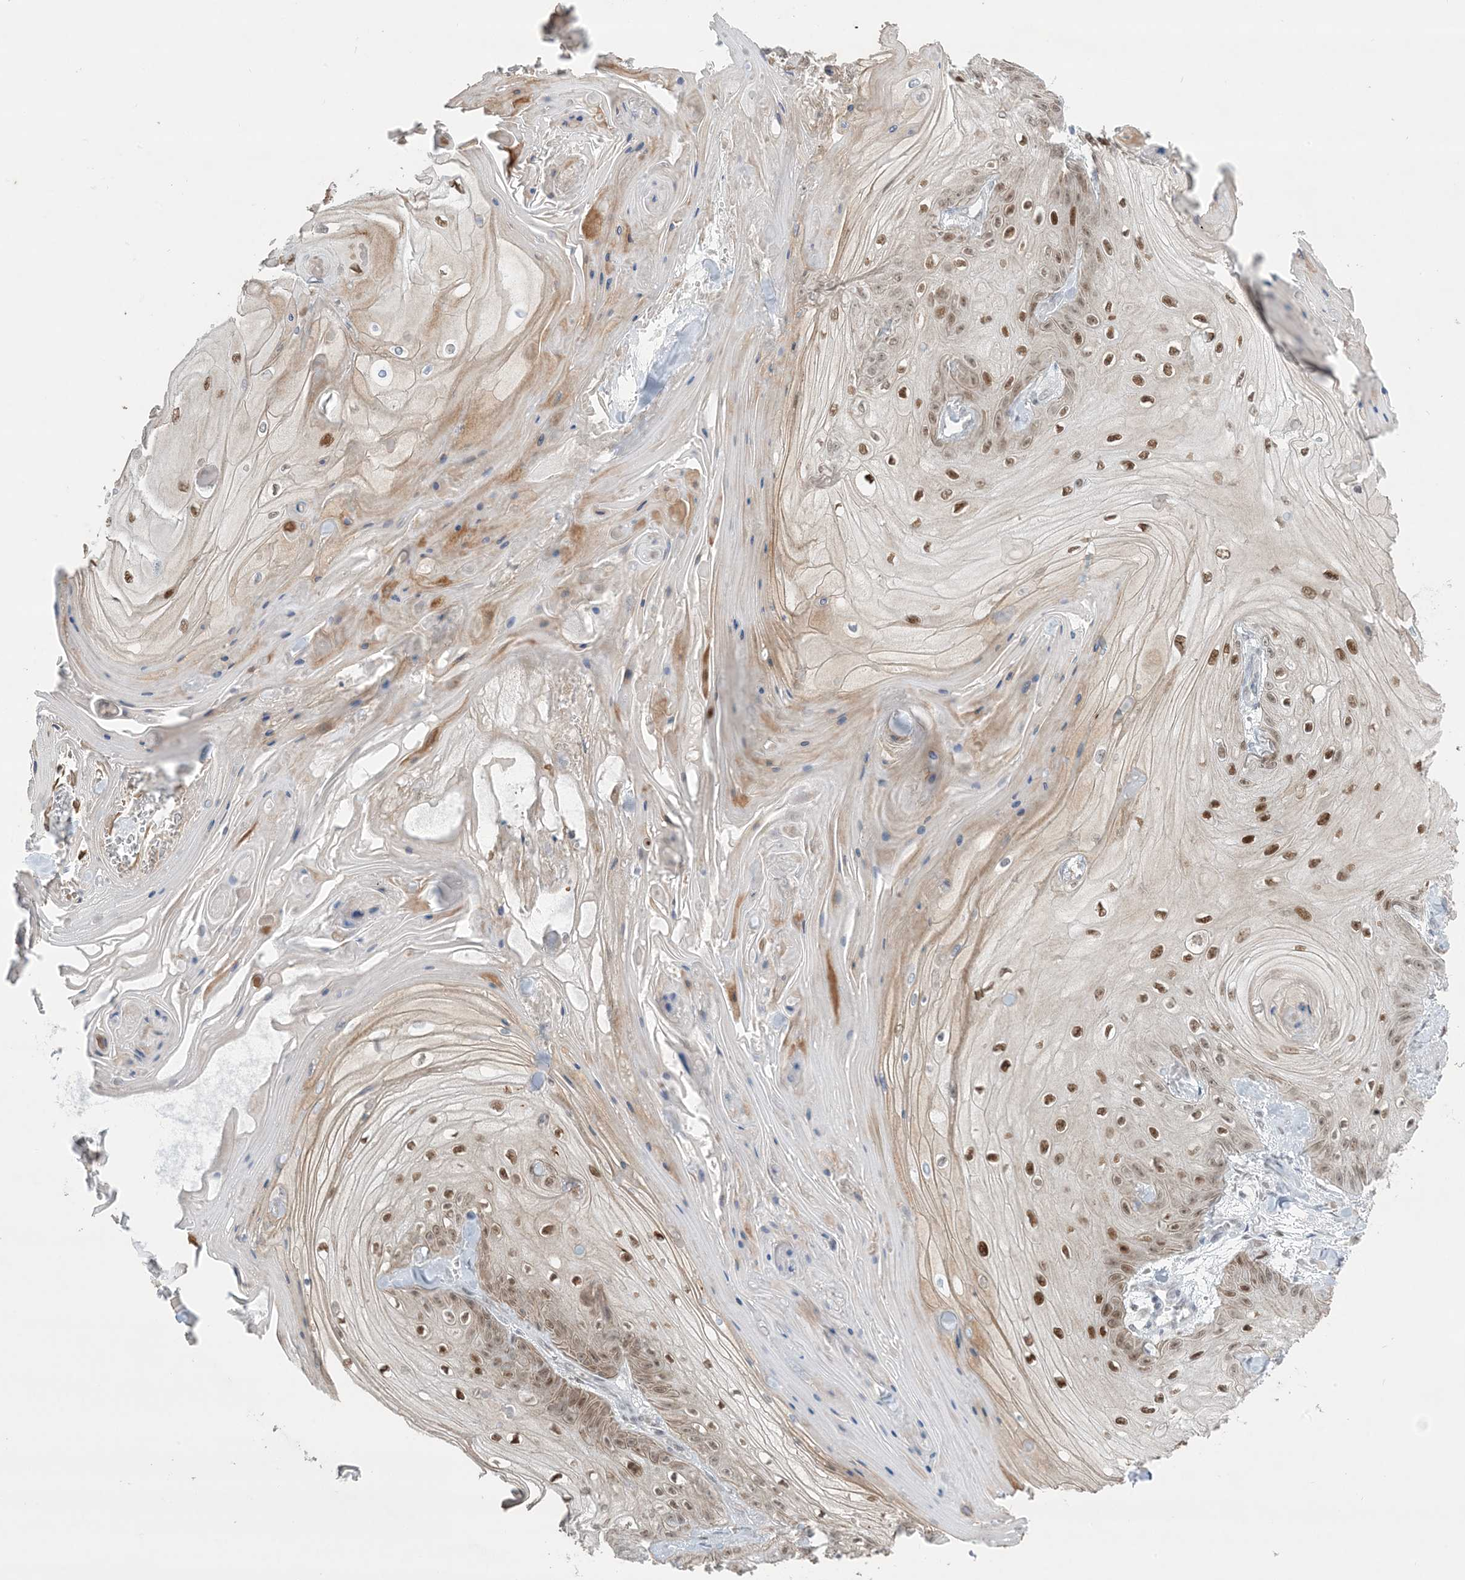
{"staining": {"intensity": "moderate", "quantity": ">75%", "location": "nuclear"}, "tissue": "skin cancer", "cell_type": "Tumor cells", "image_type": "cancer", "snomed": [{"axis": "morphology", "description": "Squamous cell carcinoma, NOS"}, {"axis": "topography", "description": "Skin"}], "caption": "Squamous cell carcinoma (skin) stained with immunohistochemistry shows moderate nuclear expression in about >75% of tumor cells.", "gene": "TFPT", "patient": {"sex": "male", "age": 74}}